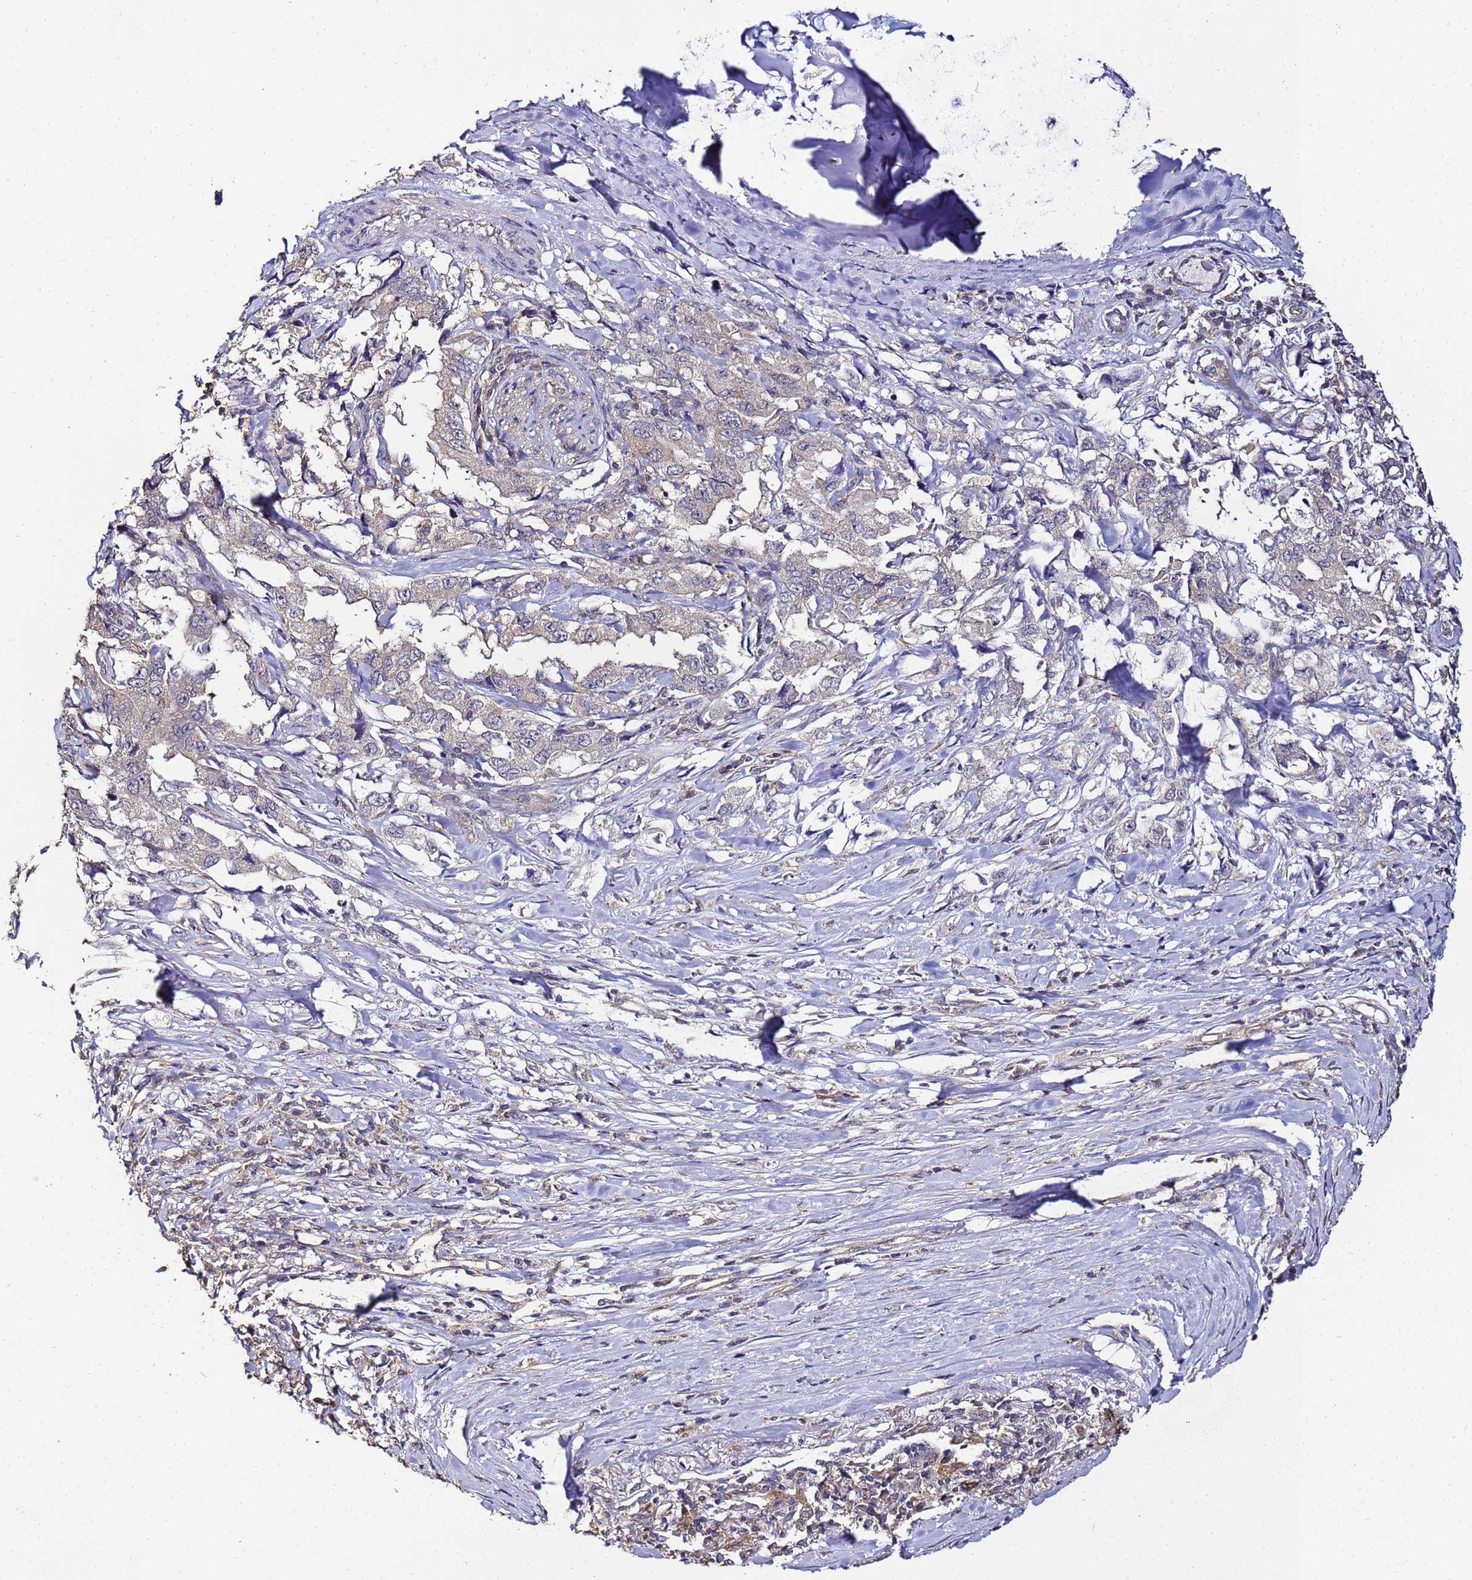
{"staining": {"intensity": "negative", "quantity": "none", "location": "none"}, "tissue": "lung cancer", "cell_type": "Tumor cells", "image_type": "cancer", "snomed": [{"axis": "morphology", "description": "Adenocarcinoma, NOS"}, {"axis": "topography", "description": "Lung"}], "caption": "There is no significant staining in tumor cells of lung adenocarcinoma. (Immunohistochemistry (ihc), brightfield microscopy, high magnification).", "gene": "ENOPH1", "patient": {"sex": "female", "age": 51}}